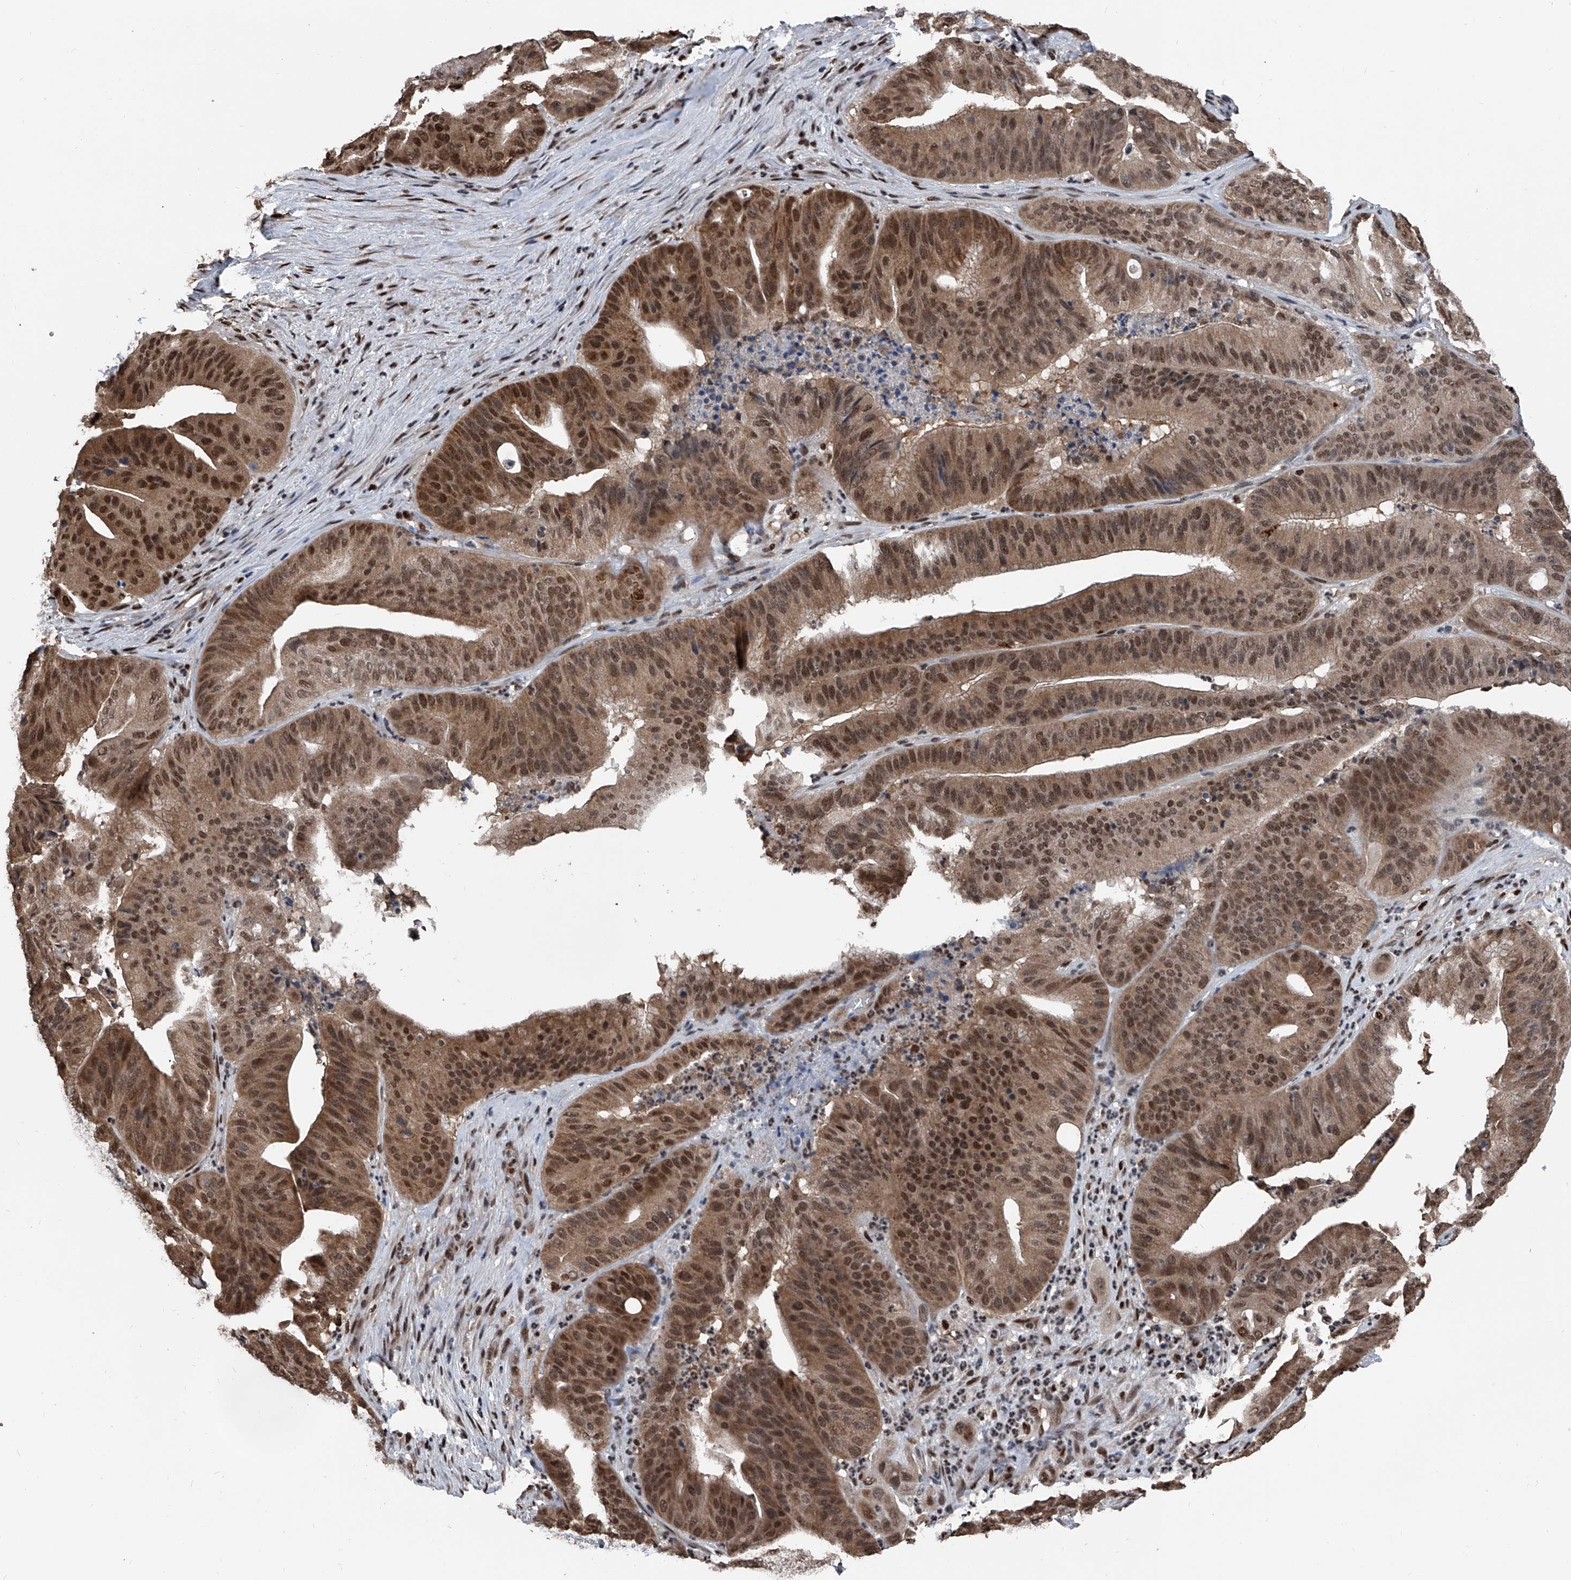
{"staining": {"intensity": "moderate", "quantity": ">75%", "location": "cytoplasmic/membranous,nuclear"}, "tissue": "pancreatic cancer", "cell_type": "Tumor cells", "image_type": "cancer", "snomed": [{"axis": "morphology", "description": "Adenocarcinoma, NOS"}, {"axis": "topography", "description": "Pancreas"}], "caption": "Protein analysis of pancreatic adenocarcinoma tissue exhibits moderate cytoplasmic/membranous and nuclear staining in approximately >75% of tumor cells. The staining is performed using DAB brown chromogen to label protein expression. The nuclei are counter-stained blue using hematoxylin.", "gene": "FKBP5", "patient": {"sex": "female", "age": 77}}